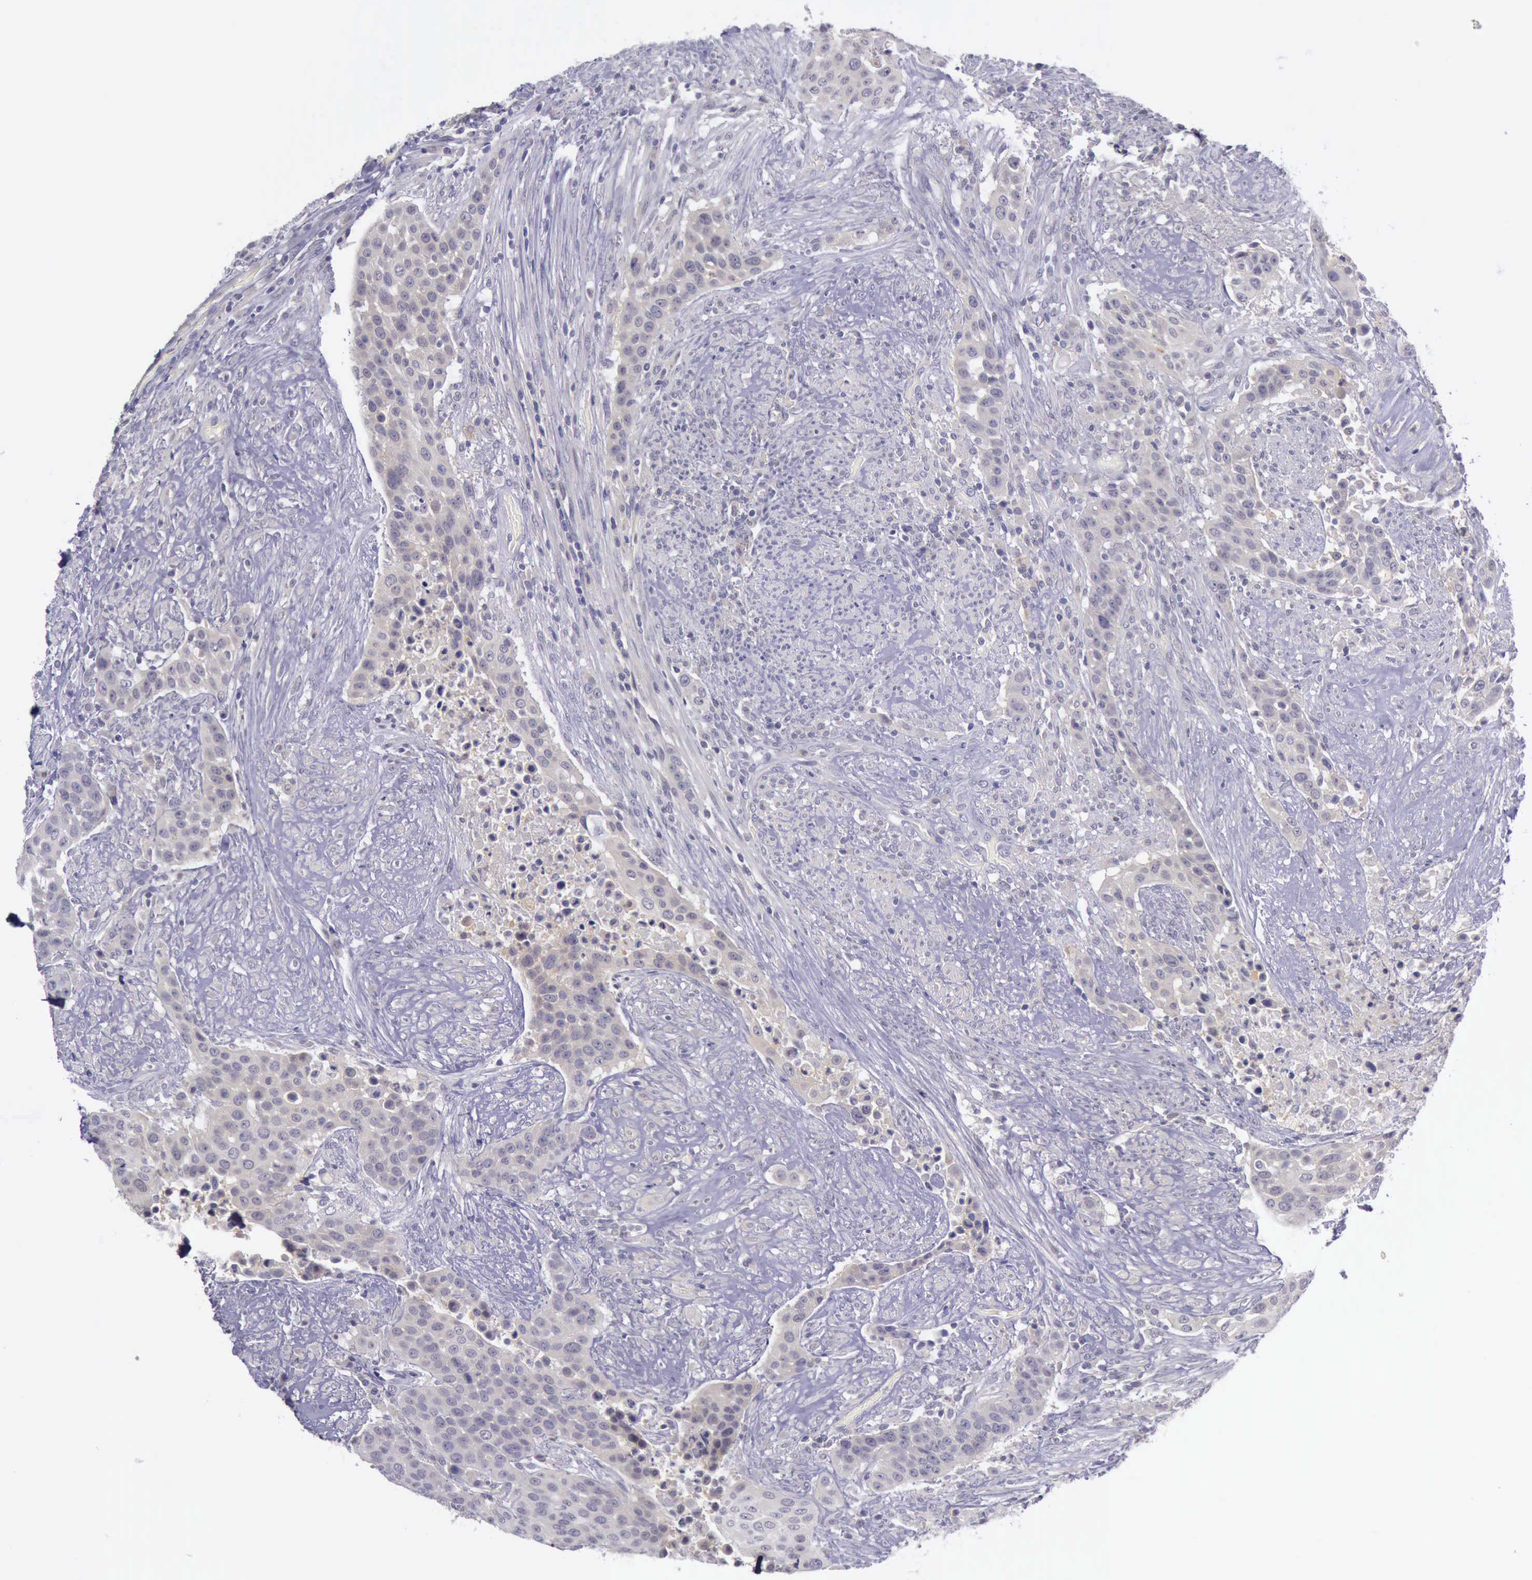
{"staining": {"intensity": "negative", "quantity": "none", "location": "none"}, "tissue": "urothelial cancer", "cell_type": "Tumor cells", "image_type": "cancer", "snomed": [{"axis": "morphology", "description": "Urothelial carcinoma, High grade"}, {"axis": "topography", "description": "Urinary bladder"}], "caption": "Histopathology image shows no significant protein positivity in tumor cells of urothelial cancer.", "gene": "ARNT2", "patient": {"sex": "male", "age": 74}}